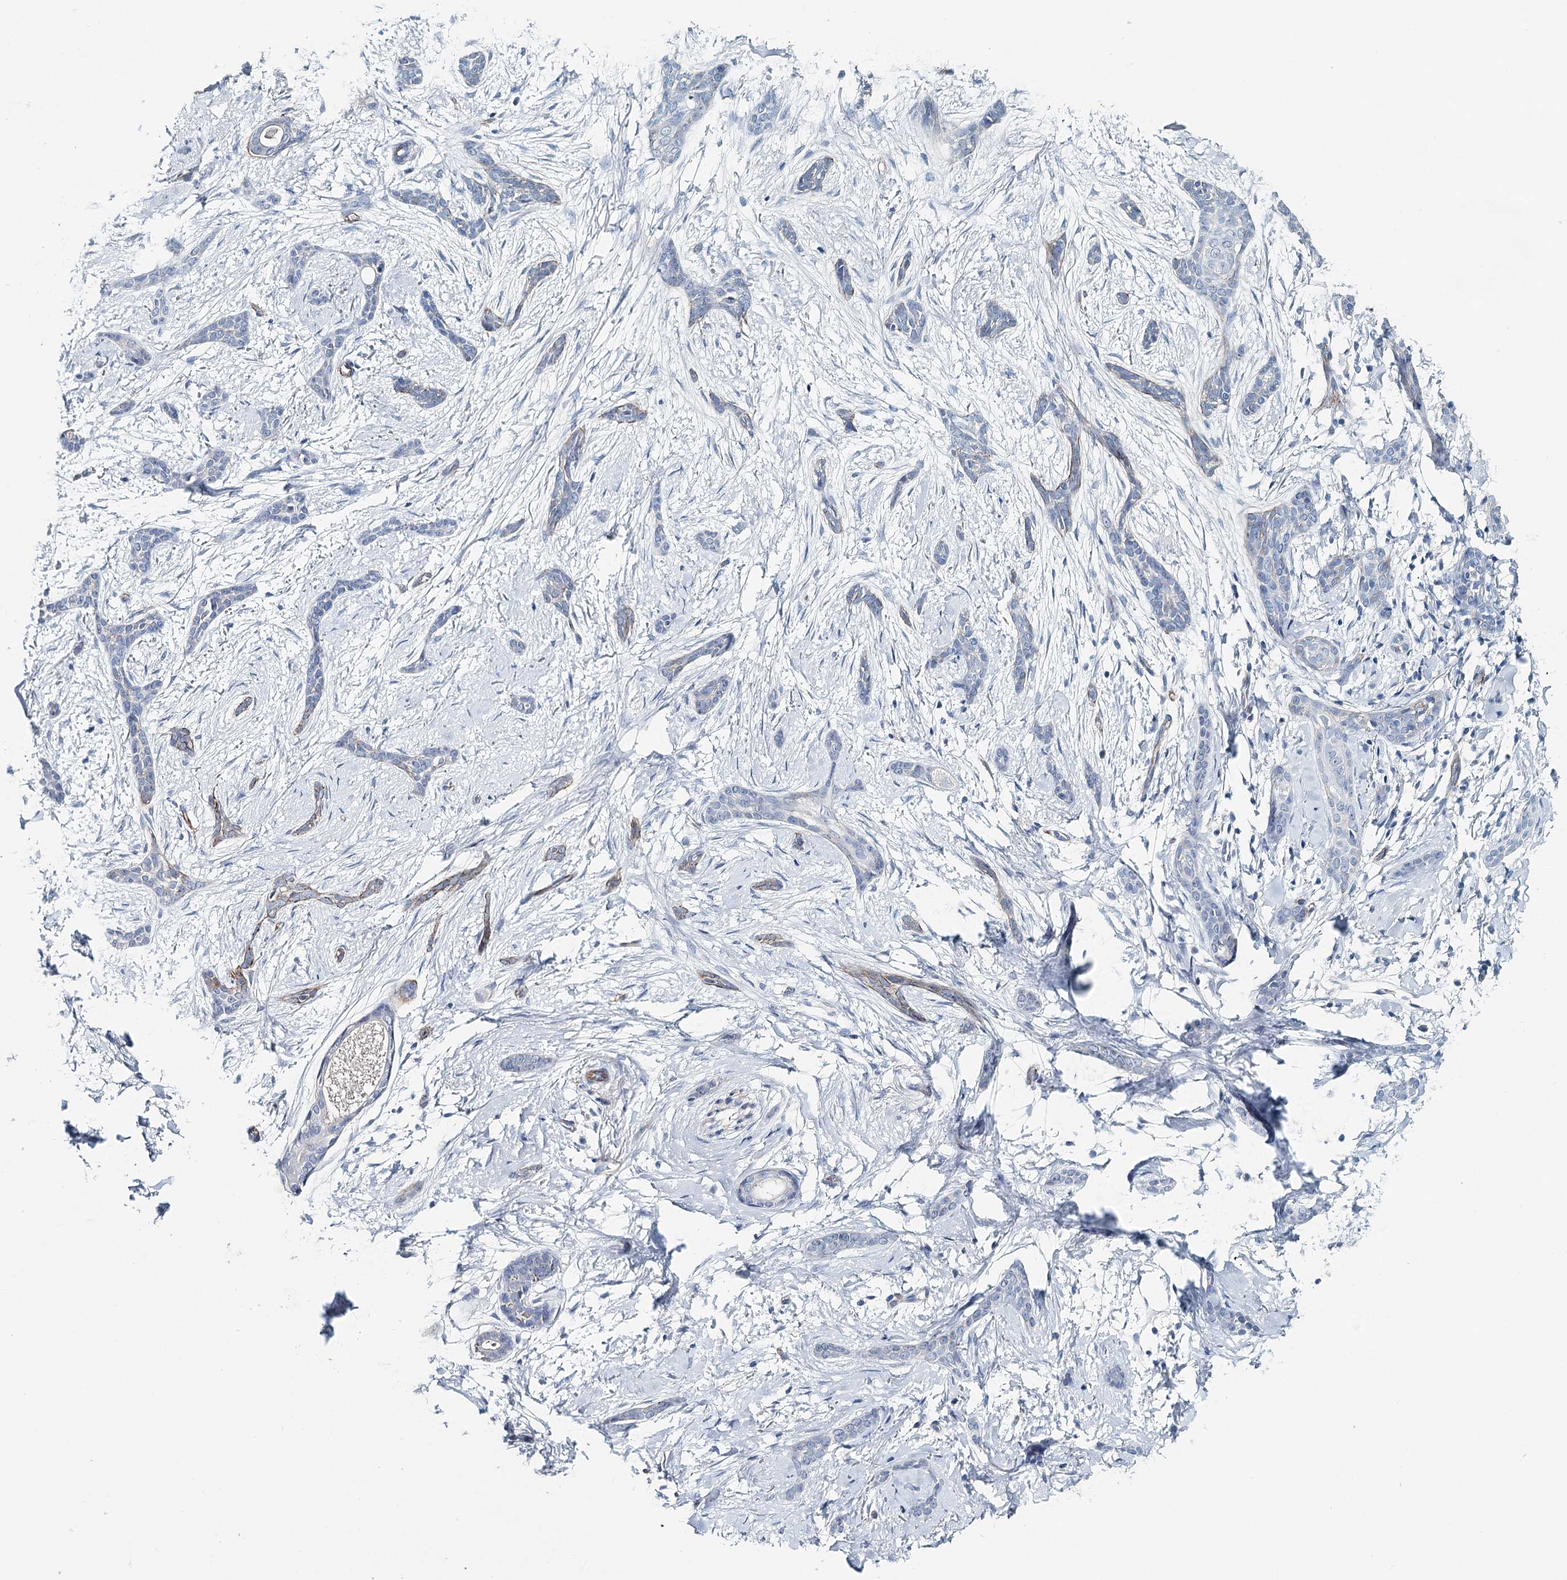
{"staining": {"intensity": "weak", "quantity": "<25%", "location": "cytoplasmic/membranous"}, "tissue": "skin cancer", "cell_type": "Tumor cells", "image_type": "cancer", "snomed": [{"axis": "morphology", "description": "Basal cell carcinoma"}, {"axis": "morphology", "description": "Adnexal tumor, benign"}, {"axis": "topography", "description": "Skin"}], "caption": "The micrograph demonstrates no significant positivity in tumor cells of skin cancer (basal cell carcinoma). (DAB (3,3'-diaminobenzidine) IHC, high magnification).", "gene": "SYNPO", "patient": {"sex": "female", "age": 42}}